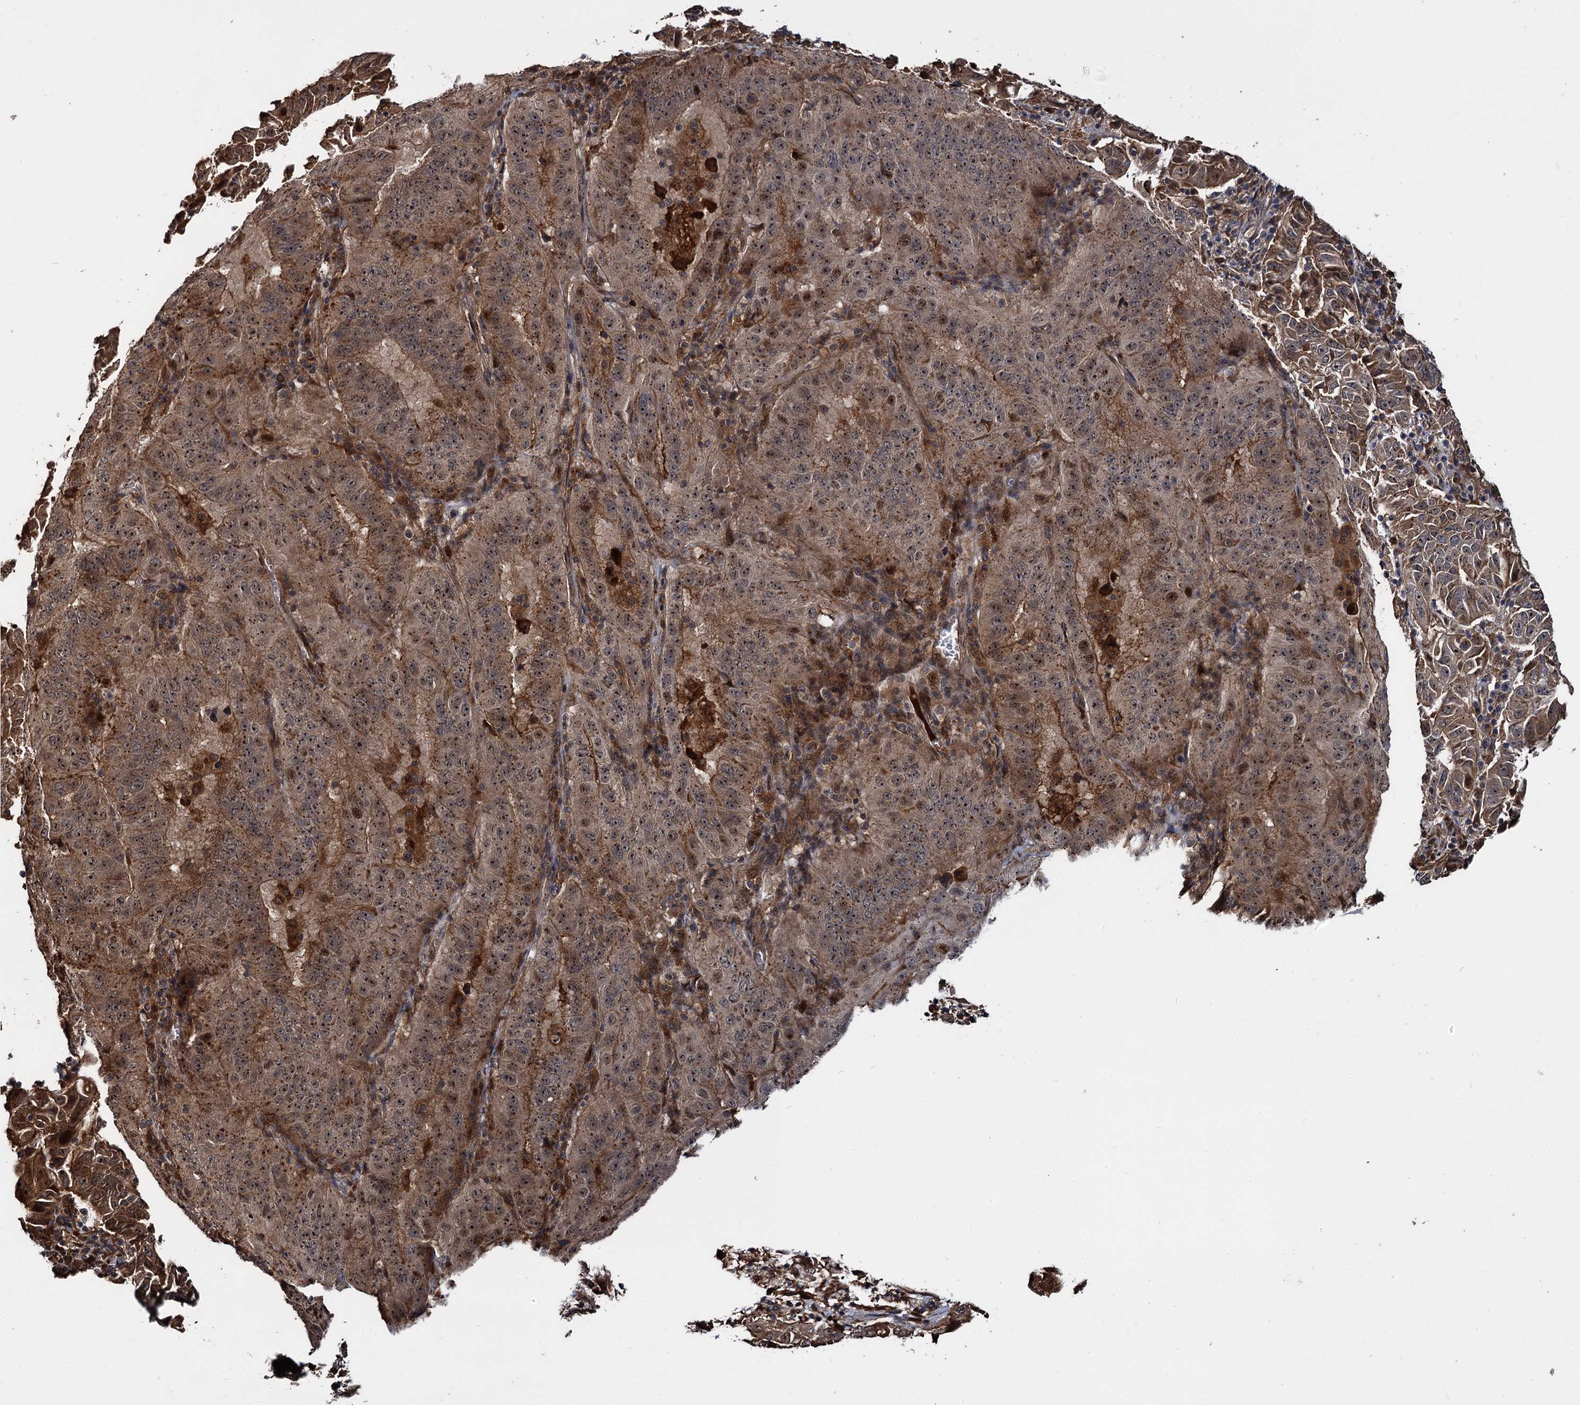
{"staining": {"intensity": "moderate", "quantity": "25%-75%", "location": "cytoplasmic/membranous"}, "tissue": "pancreatic cancer", "cell_type": "Tumor cells", "image_type": "cancer", "snomed": [{"axis": "morphology", "description": "Adenocarcinoma, NOS"}, {"axis": "topography", "description": "Pancreas"}], "caption": "Human pancreatic cancer stained with a protein marker demonstrates moderate staining in tumor cells.", "gene": "CEP192", "patient": {"sex": "male", "age": 63}}